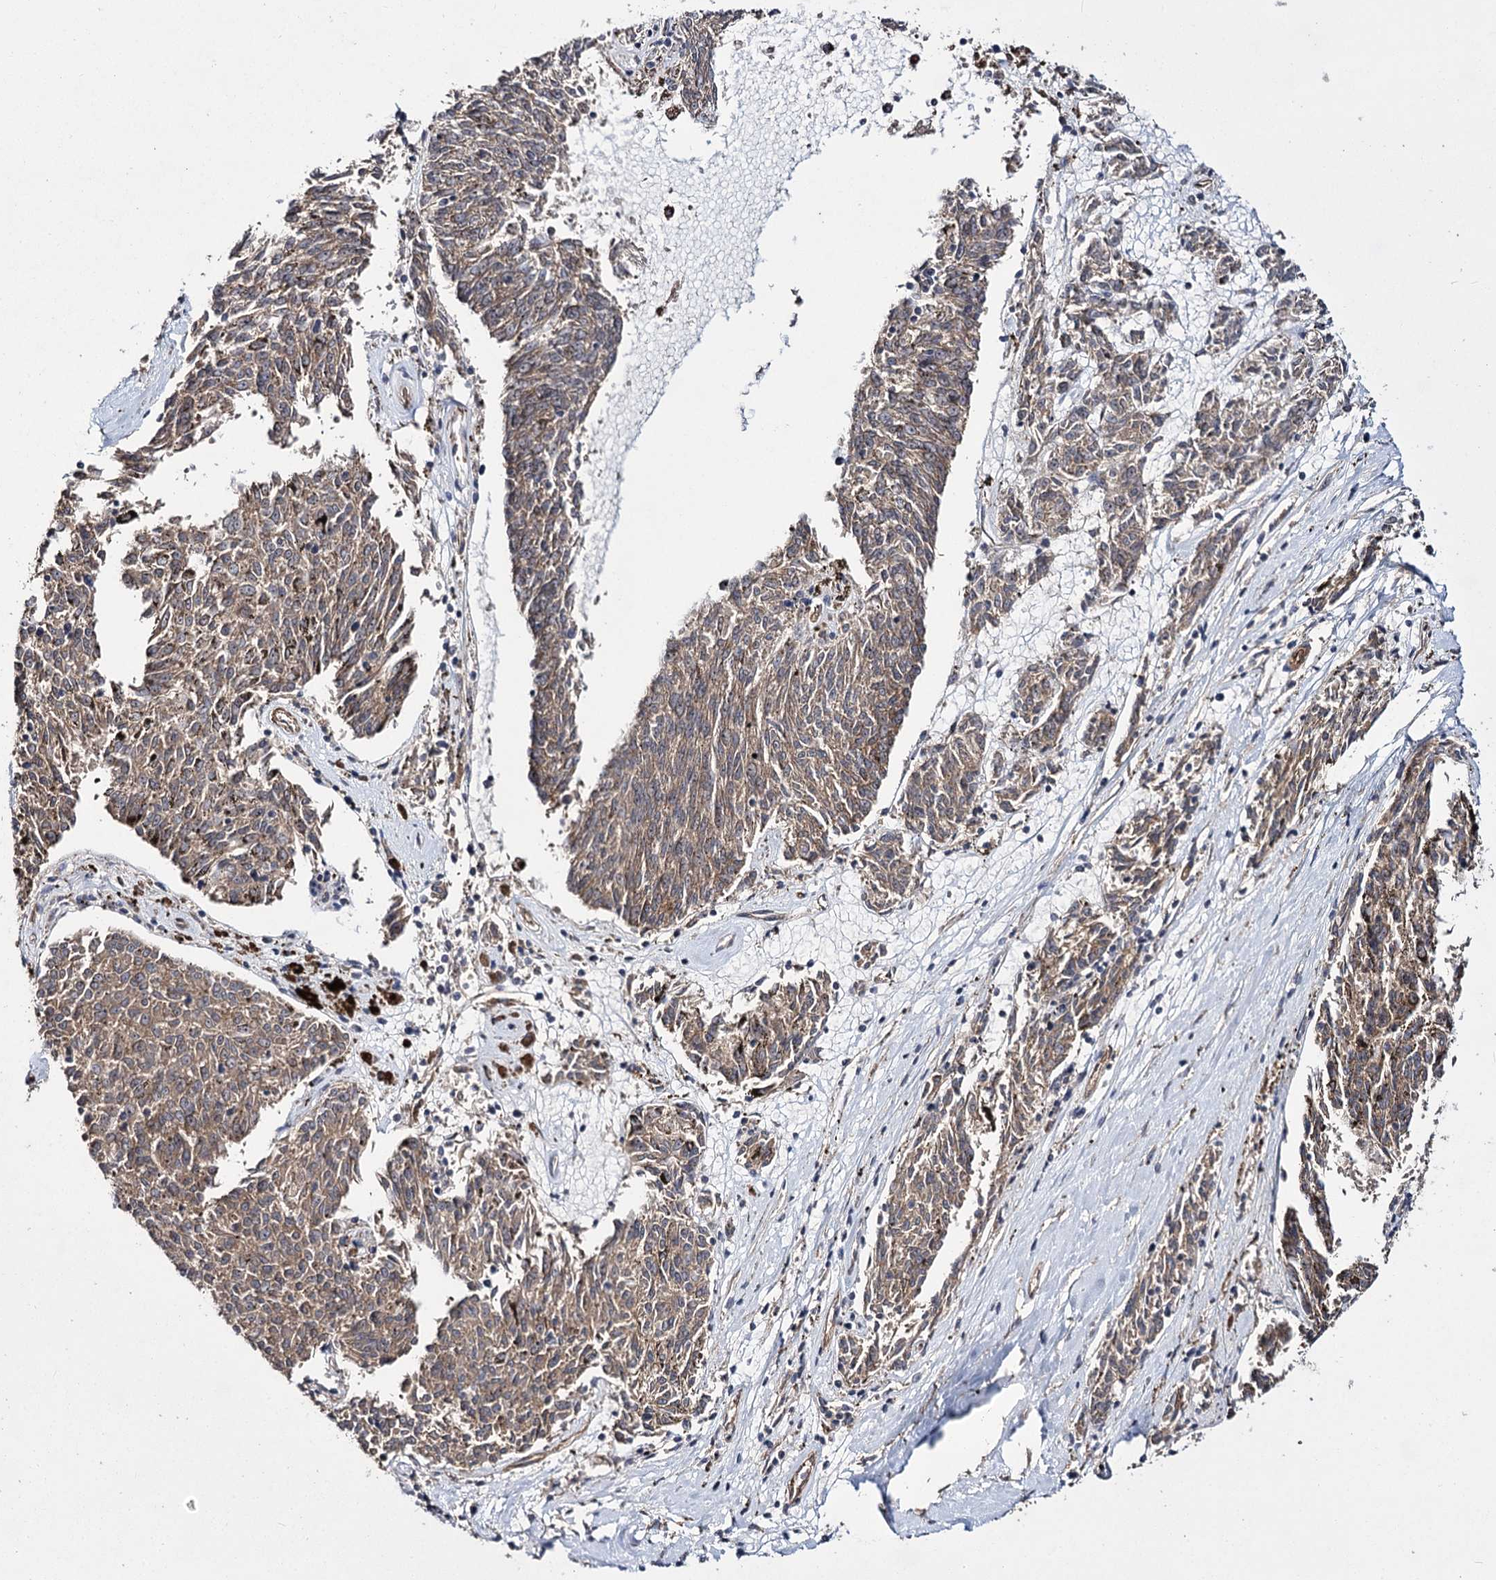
{"staining": {"intensity": "moderate", "quantity": ">75%", "location": "cytoplasmic/membranous"}, "tissue": "melanoma", "cell_type": "Tumor cells", "image_type": "cancer", "snomed": [{"axis": "morphology", "description": "Malignant melanoma, NOS"}, {"axis": "topography", "description": "Skin"}], "caption": "Moderate cytoplasmic/membranous protein staining is seen in approximately >75% of tumor cells in melanoma. The protein is shown in brown color, while the nuclei are stained blue.", "gene": "MYO1C", "patient": {"sex": "female", "age": 72}}